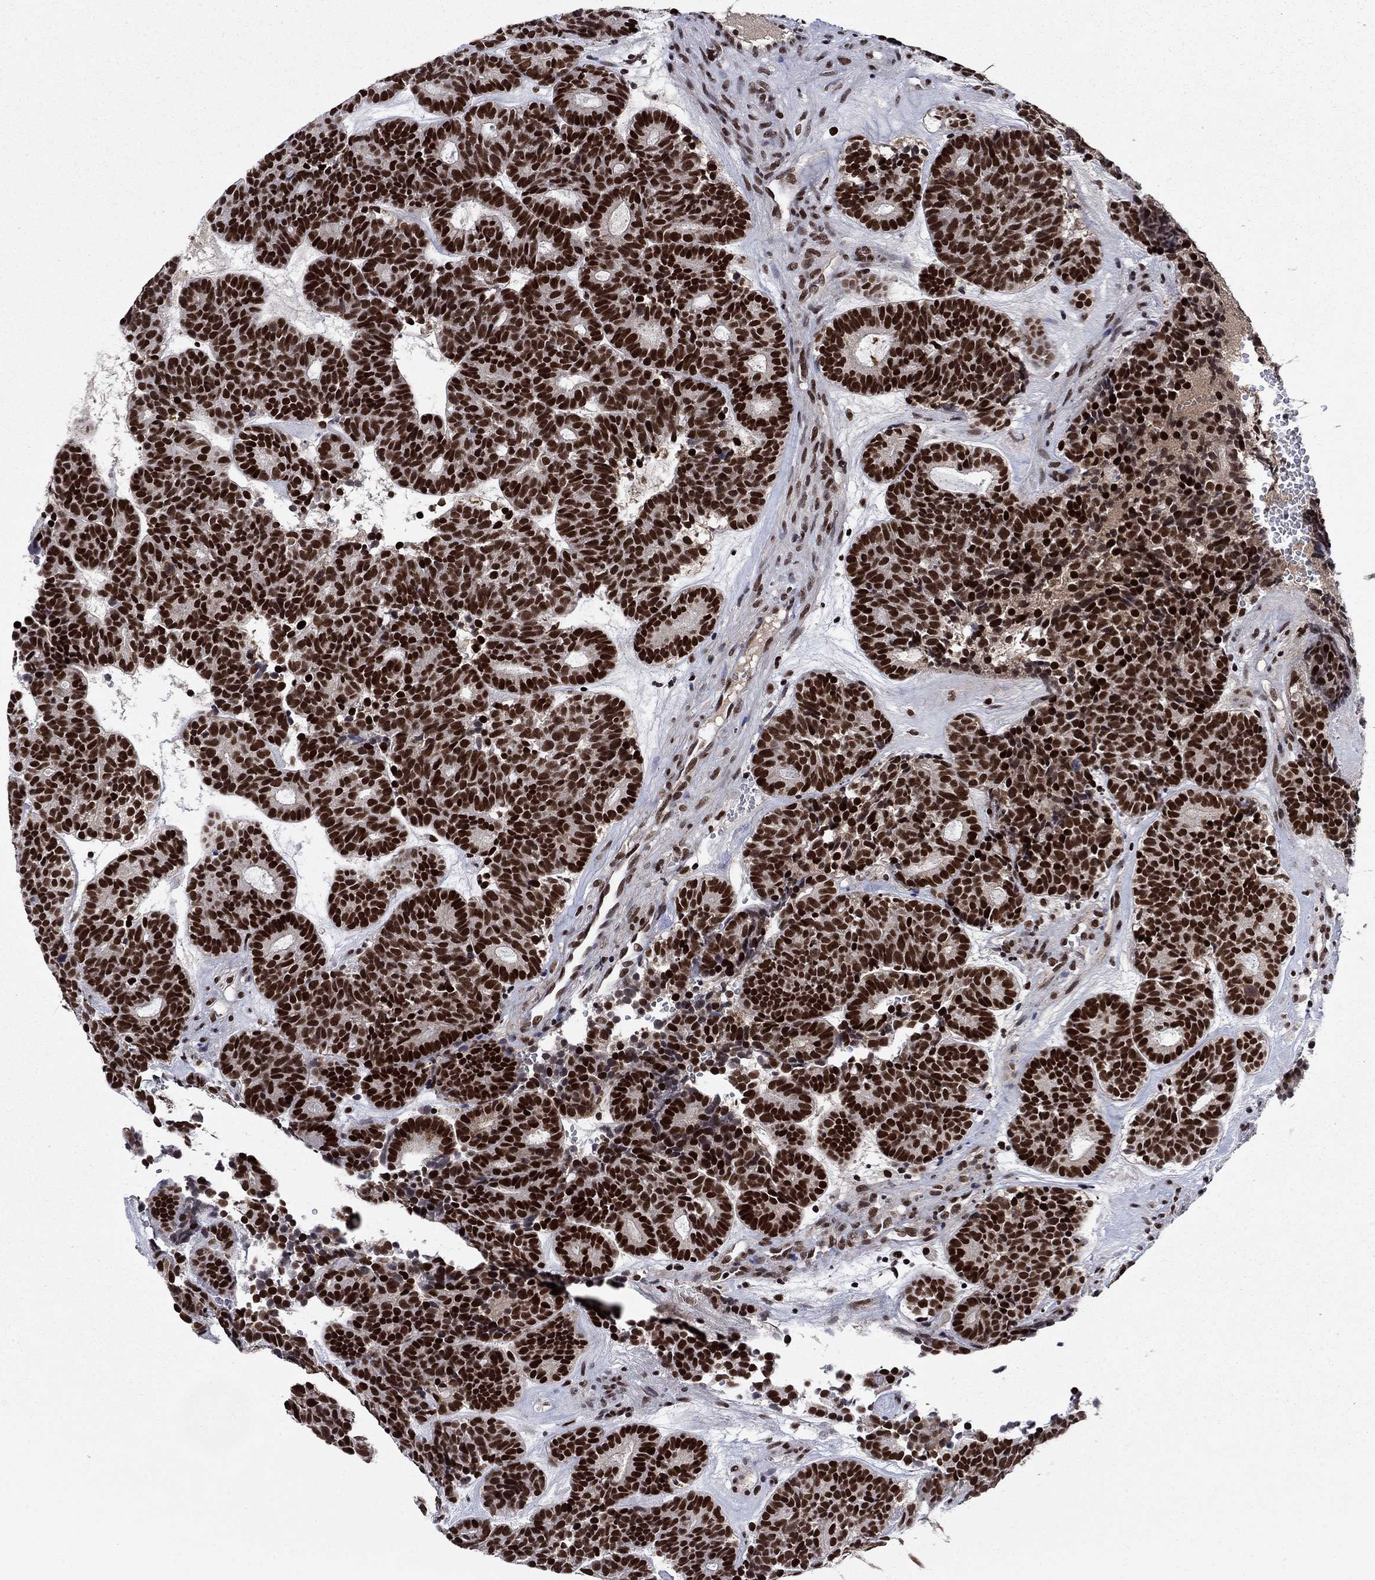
{"staining": {"intensity": "strong", "quantity": ">75%", "location": "nuclear"}, "tissue": "head and neck cancer", "cell_type": "Tumor cells", "image_type": "cancer", "snomed": [{"axis": "morphology", "description": "Adenocarcinoma, NOS"}, {"axis": "topography", "description": "Head-Neck"}], "caption": "A high-resolution image shows immunohistochemistry staining of adenocarcinoma (head and neck), which exhibits strong nuclear expression in about >75% of tumor cells.", "gene": "RPRD1B", "patient": {"sex": "female", "age": 81}}